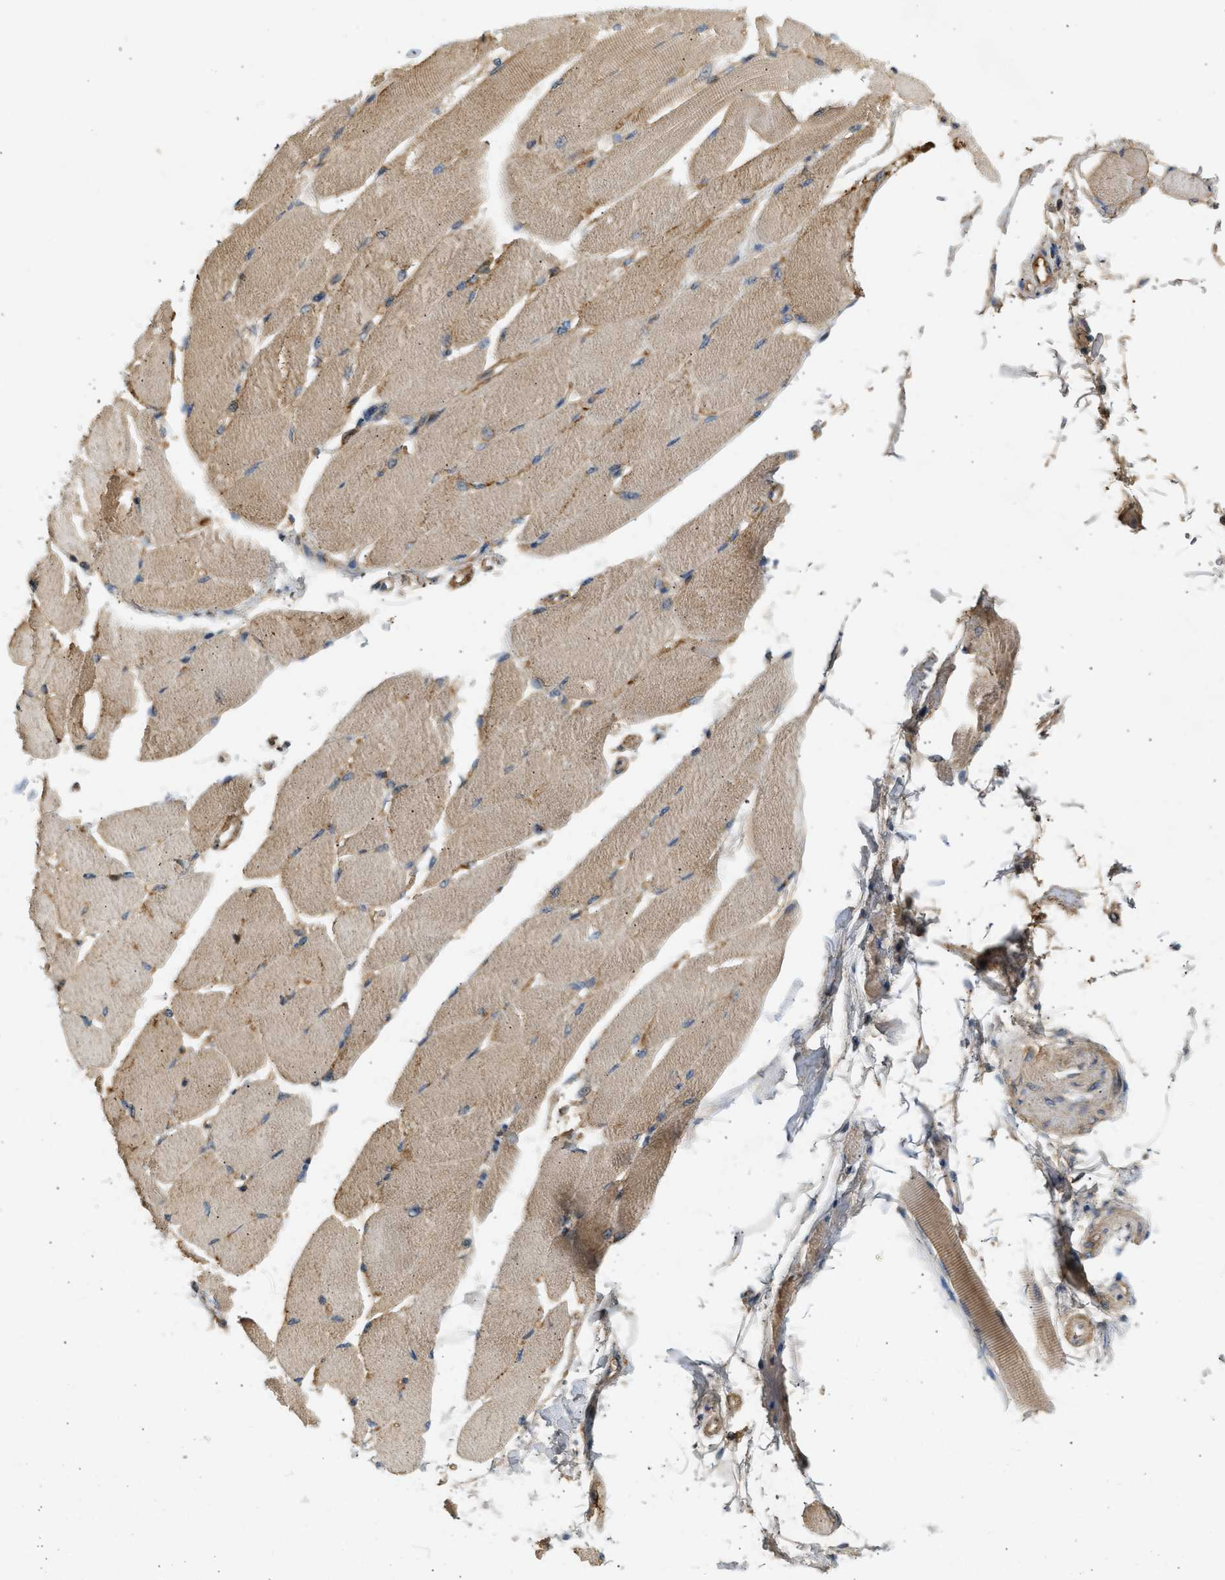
{"staining": {"intensity": "weak", "quantity": ">75%", "location": "cytoplasmic/membranous"}, "tissue": "skeletal muscle", "cell_type": "Myocytes", "image_type": "normal", "snomed": [{"axis": "morphology", "description": "Normal tissue, NOS"}, {"axis": "topography", "description": "Skeletal muscle"}, {"axis": "topography", "description": "Peripheral nerve tissue"}], "caption": "Immunohistochemistry micrograph of benign skeletal muscle: skeletal muscle stained using IHC displays low levels of weak protein expression localized specifically in the cytoplasmic/membranous of myocytes, appearing as a cytoplasmic/membranous brown color.", "gene": "F8", "patient": {"sex": "female", "age": 84}}